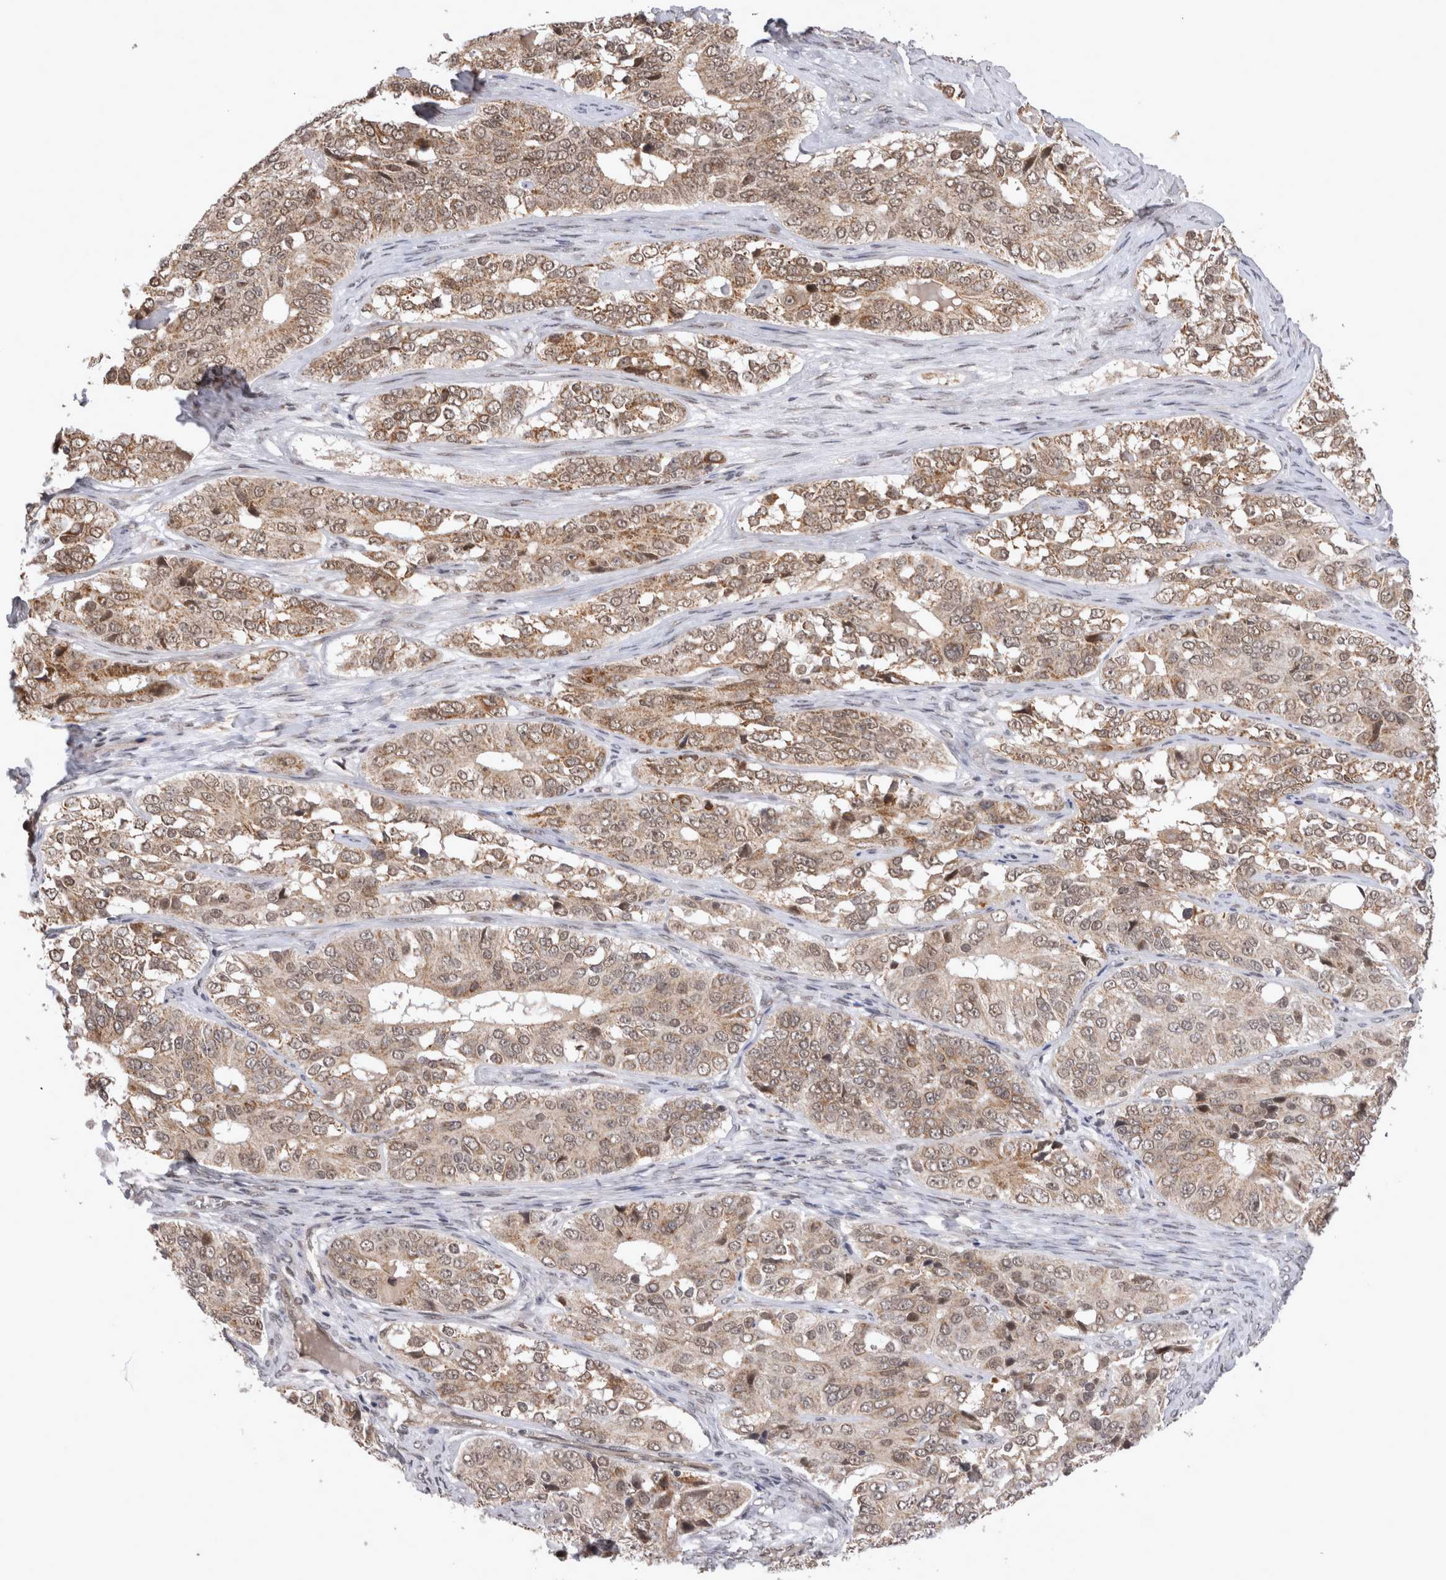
{"staining": {"intensity": "moderate", "quantity": ">75%", "location": "cytoplasmic/membranous,nuclear"}, "tissue": "ovarian cancer", "cell_type": "Tumor cells", "image_type": "cancer", "snomed": [{"axis": "morphology", "description": "Carcinoma, endometroid"}, {"axis": "topography", "description": "Ovary"}], "caption": "Tumor cells exhibit medium levels of moderate cytoplasmic/membranous and nuclear expression in approximately >75% of cells in ovarian cancer (endometroid carcinoma). (Stains: DAB (3,3'-diaminobenzidine) in brown, nuclei in blue, Microscopy: brightfield microscopy at high magnification).", "gene": "TMEM65", "patient": {"sex": "female", "age": 51}}